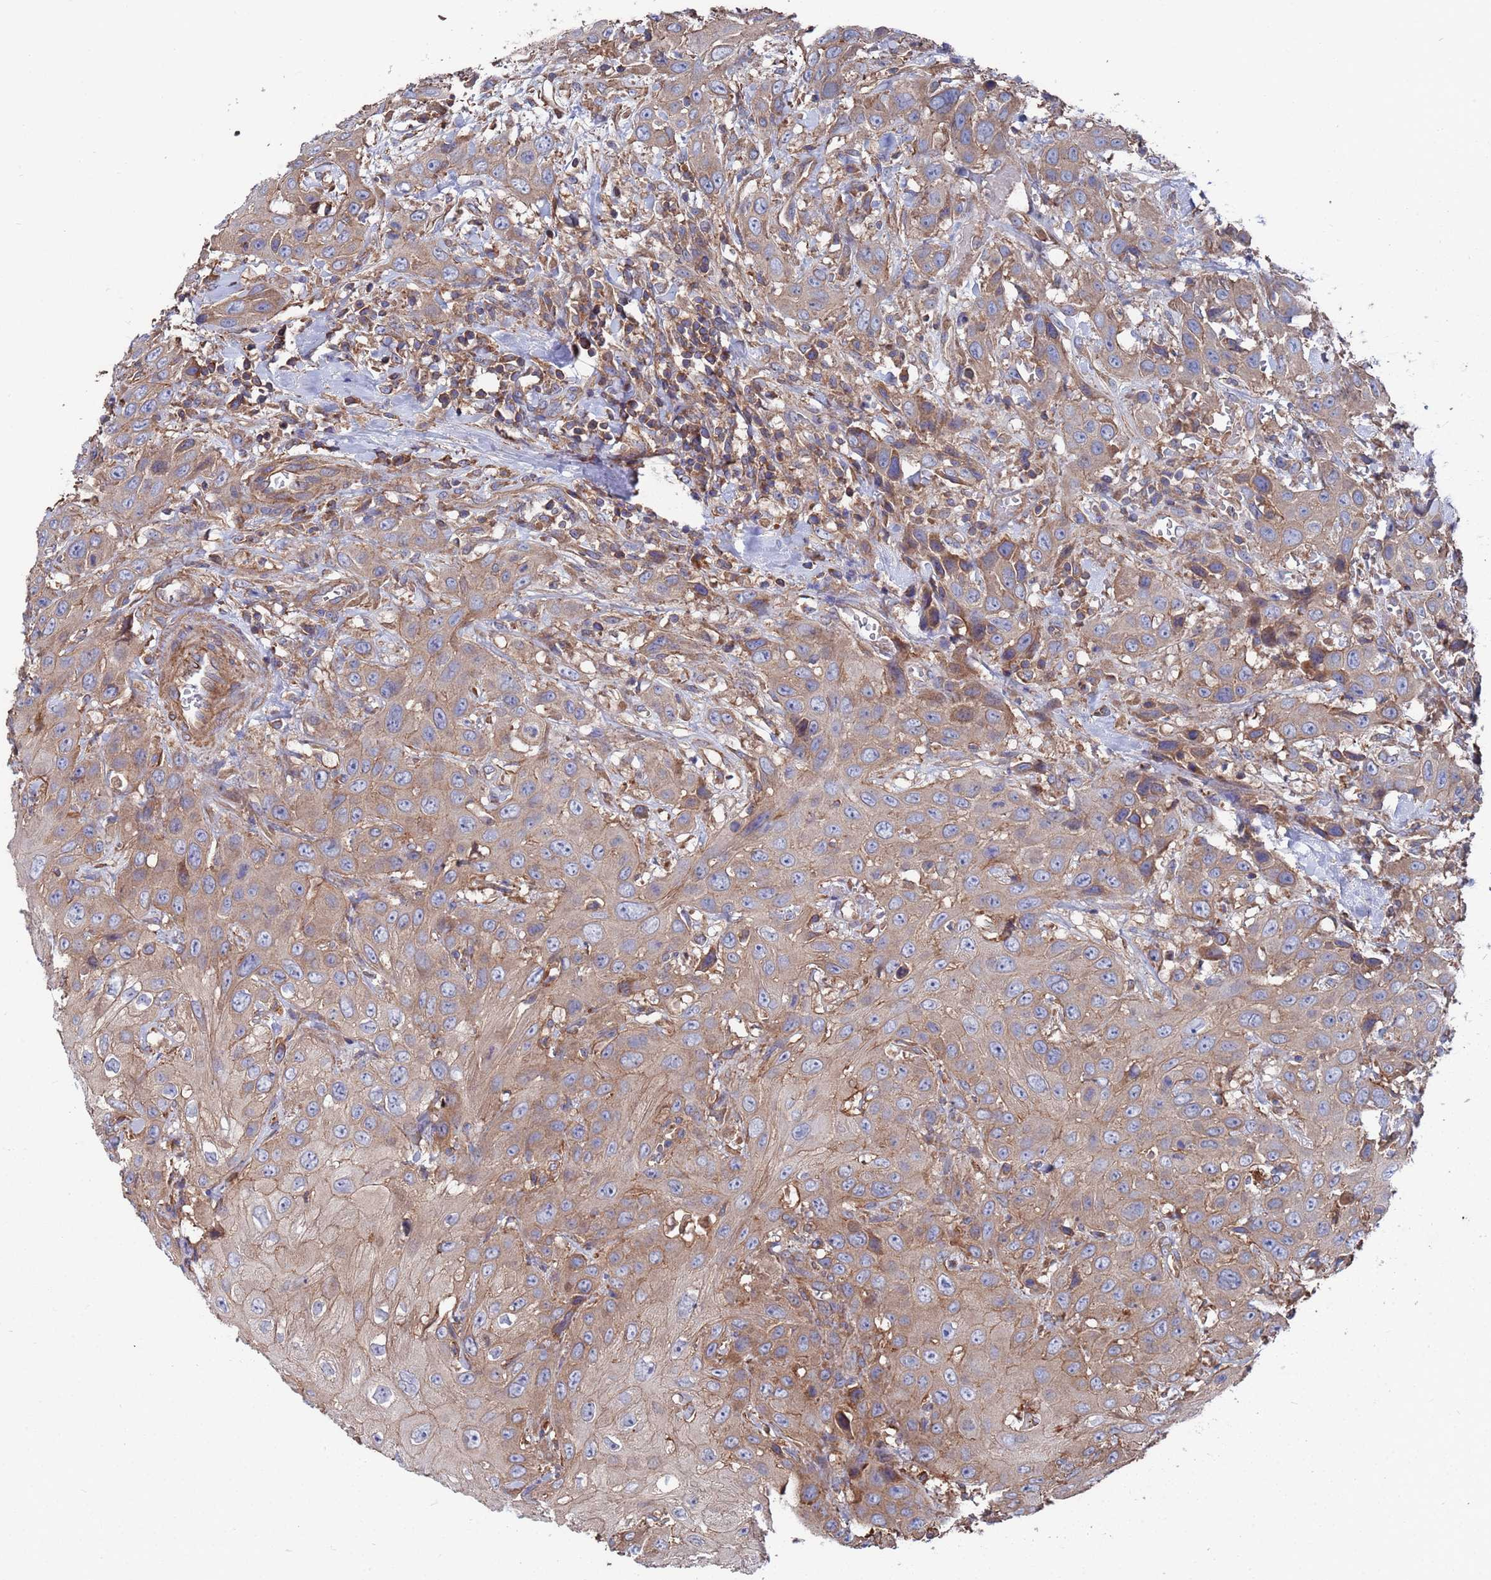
{"staining": {"intensity": "weak", "quantity": ">75%", "location": "cytoplasmic/membranous"}, "tissue": "head and neck cancer", "cell_type": "Tumor cells", "image_type": "cancer", "snomed": [{"axis": "morphology", "description": "Squamous cell carcinoma, NOS"}, {"axis": "topography", "description": "Head-Neck"}], "caption": "Head and neck squamous cell carcinoma stained for a protein (brown) exhibits weak cytoplasmic/membranous positive positivity in approximately >75% of tumor cells.", "gene": "PYCR1", "patient": {"sex": "male", "age": 81}}